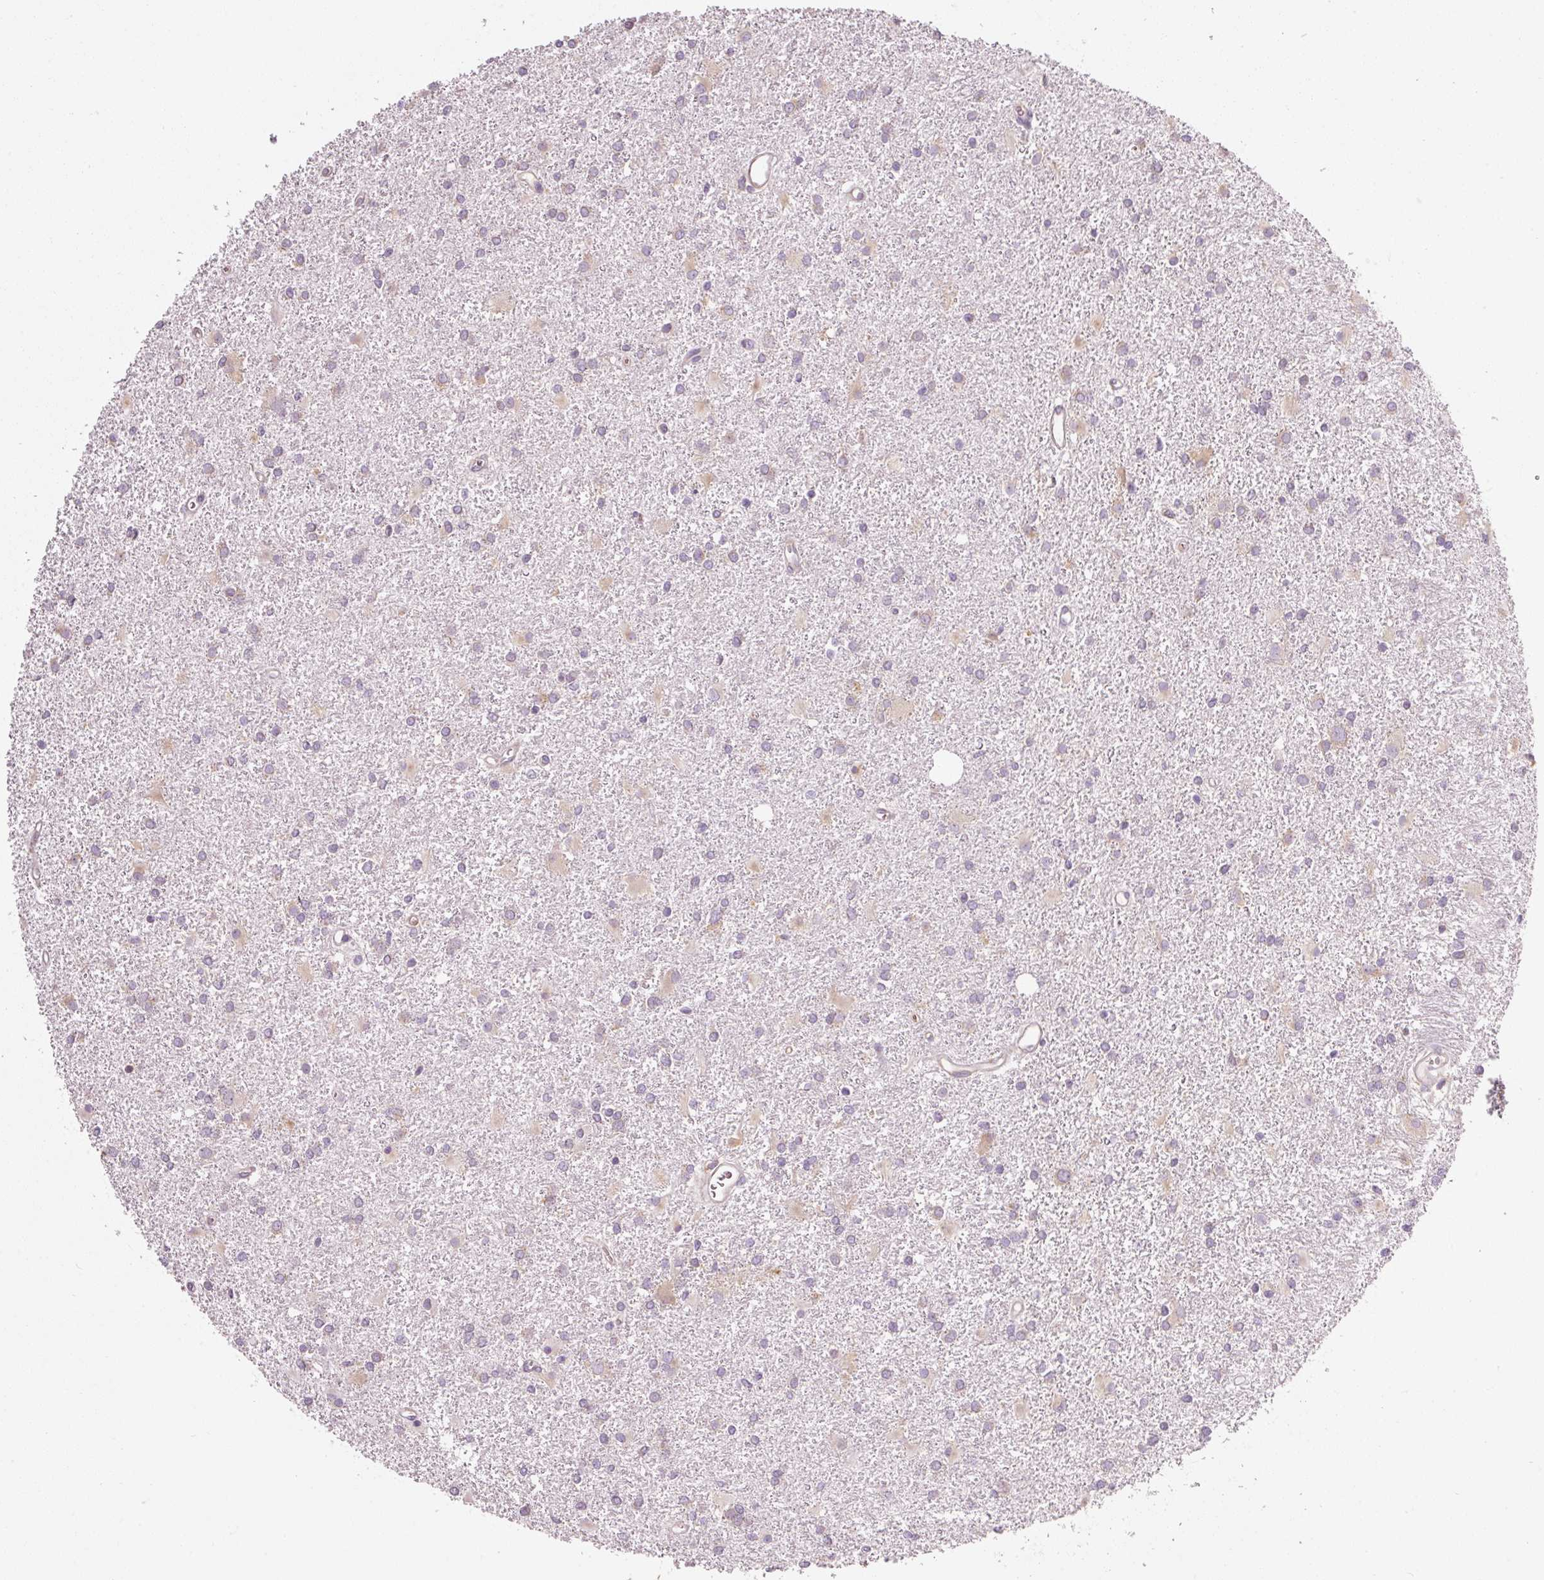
{"staining": {"intensity": "negative", "quantity": "none", "location": "none"}, "tissue": "glioma", "cell_type": "Tumor cells", "image_type": "cancer", "snomed": [{"axis": "morphology", "description": "Glioma, malignant, High grade"}, {"axis": "topography", "description": "Brain"}], "caption": "The IHC histopathology image has no significant expression in tumor cells of malignant glioma (high-grade) tissue. (DAB (3,3'-diaminobenzidine) immunohistochemistry, high magnification).", "gene": "RPL10A", "patient": {"sex": "female", "age": 50}}